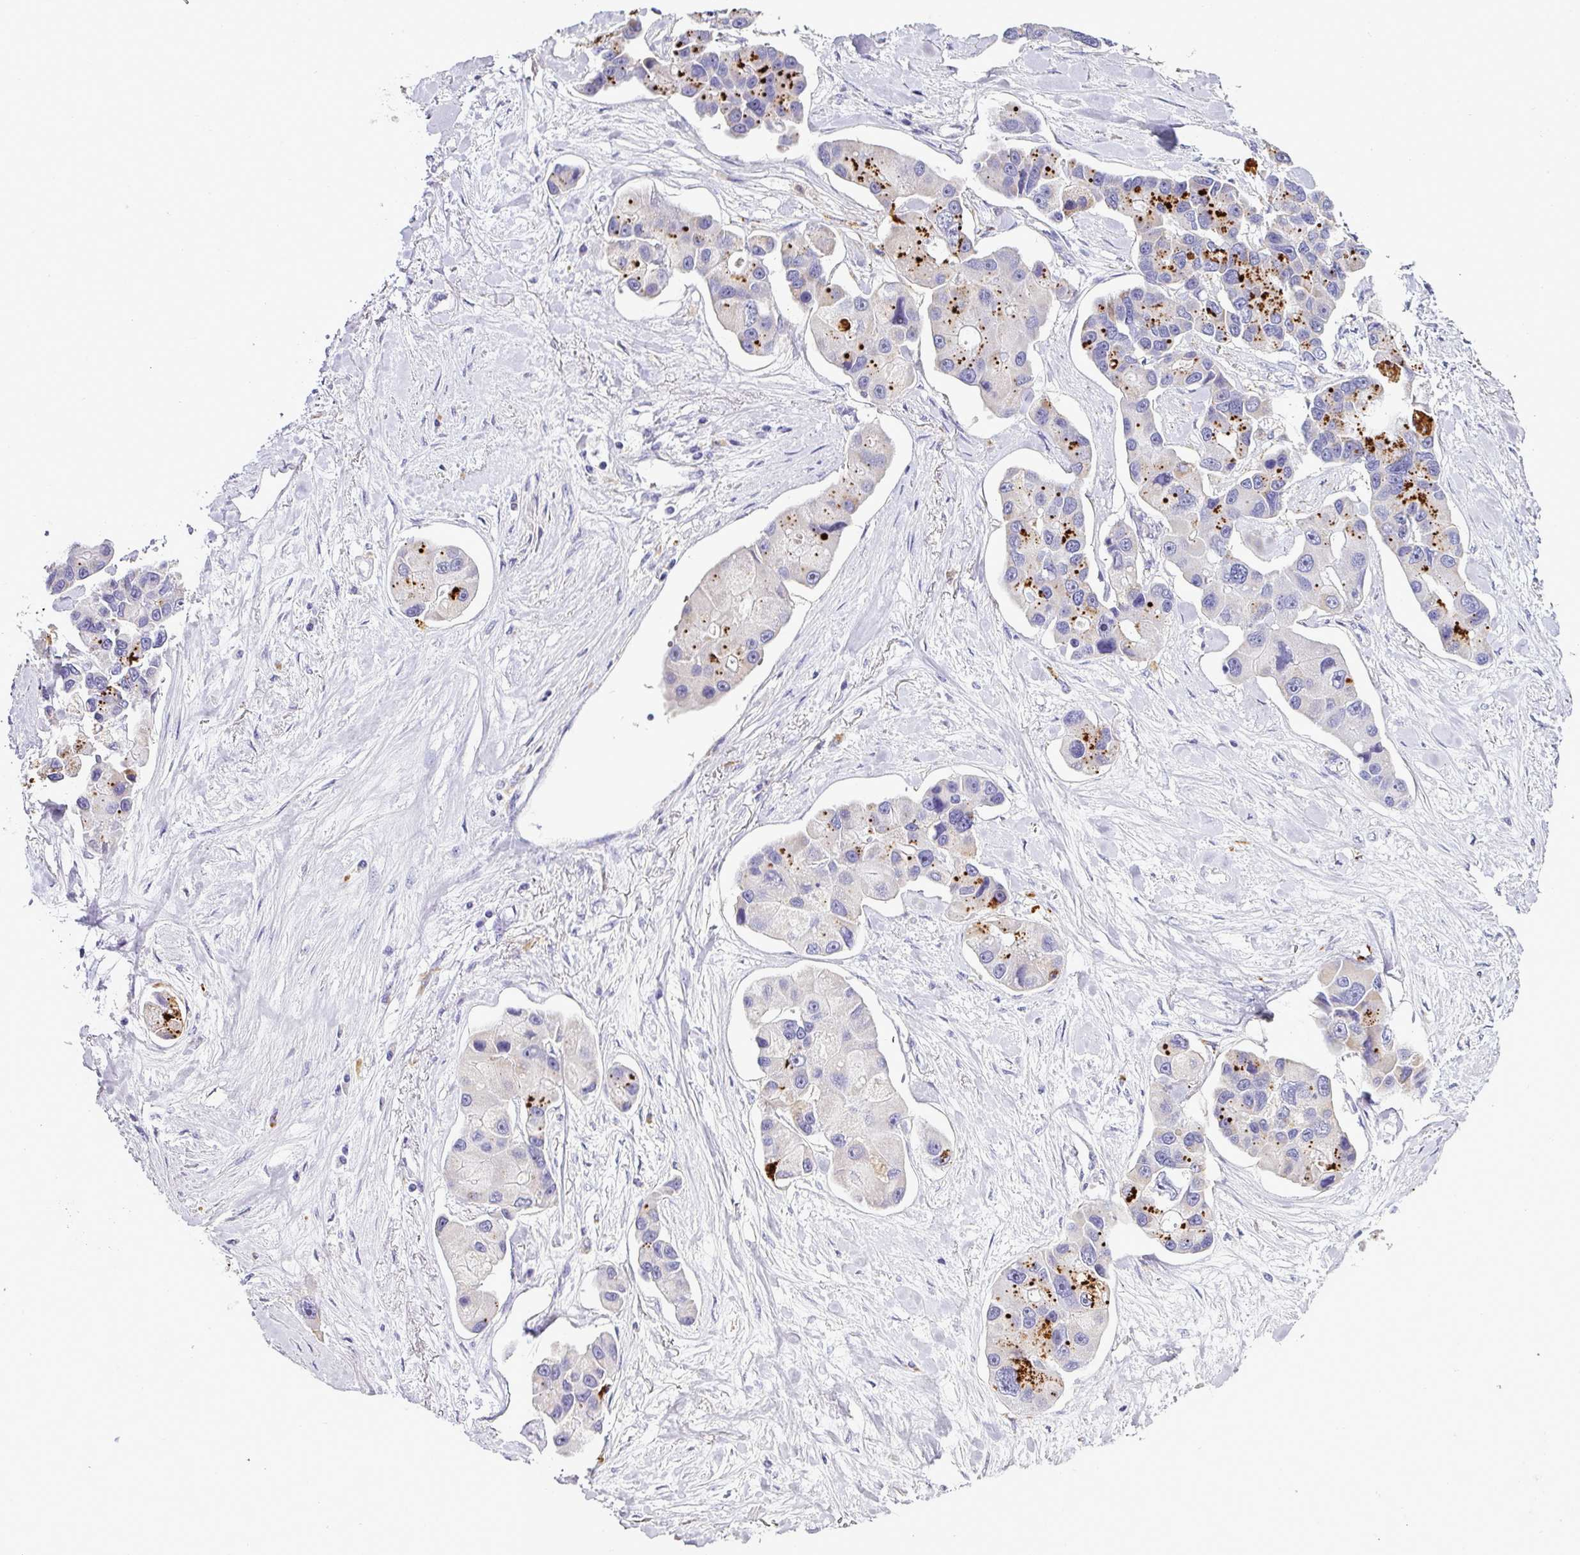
{"staining": {"intensity": "strong", "quantity": "25%-75%", "location": "cytoplasmic/membranous"}, "tissue": "lung cancer", "cell_type": "Tumor cells", "image_type": "cancer", "snomed": [{"axis": "morphology", "description": "Adenocarcinoma, NOS"}, {"axis": "topography", "description": "Lung"}], "caption": "Lung cancer stained with DAB immunohistochemistry (IHC) exhibits high levels of strong cytoplasmic/membranous staining in approximately 25%-75% of tumor cells.", "gene": "NAPSA", "patient": {"sex": "female", "age": 54}}